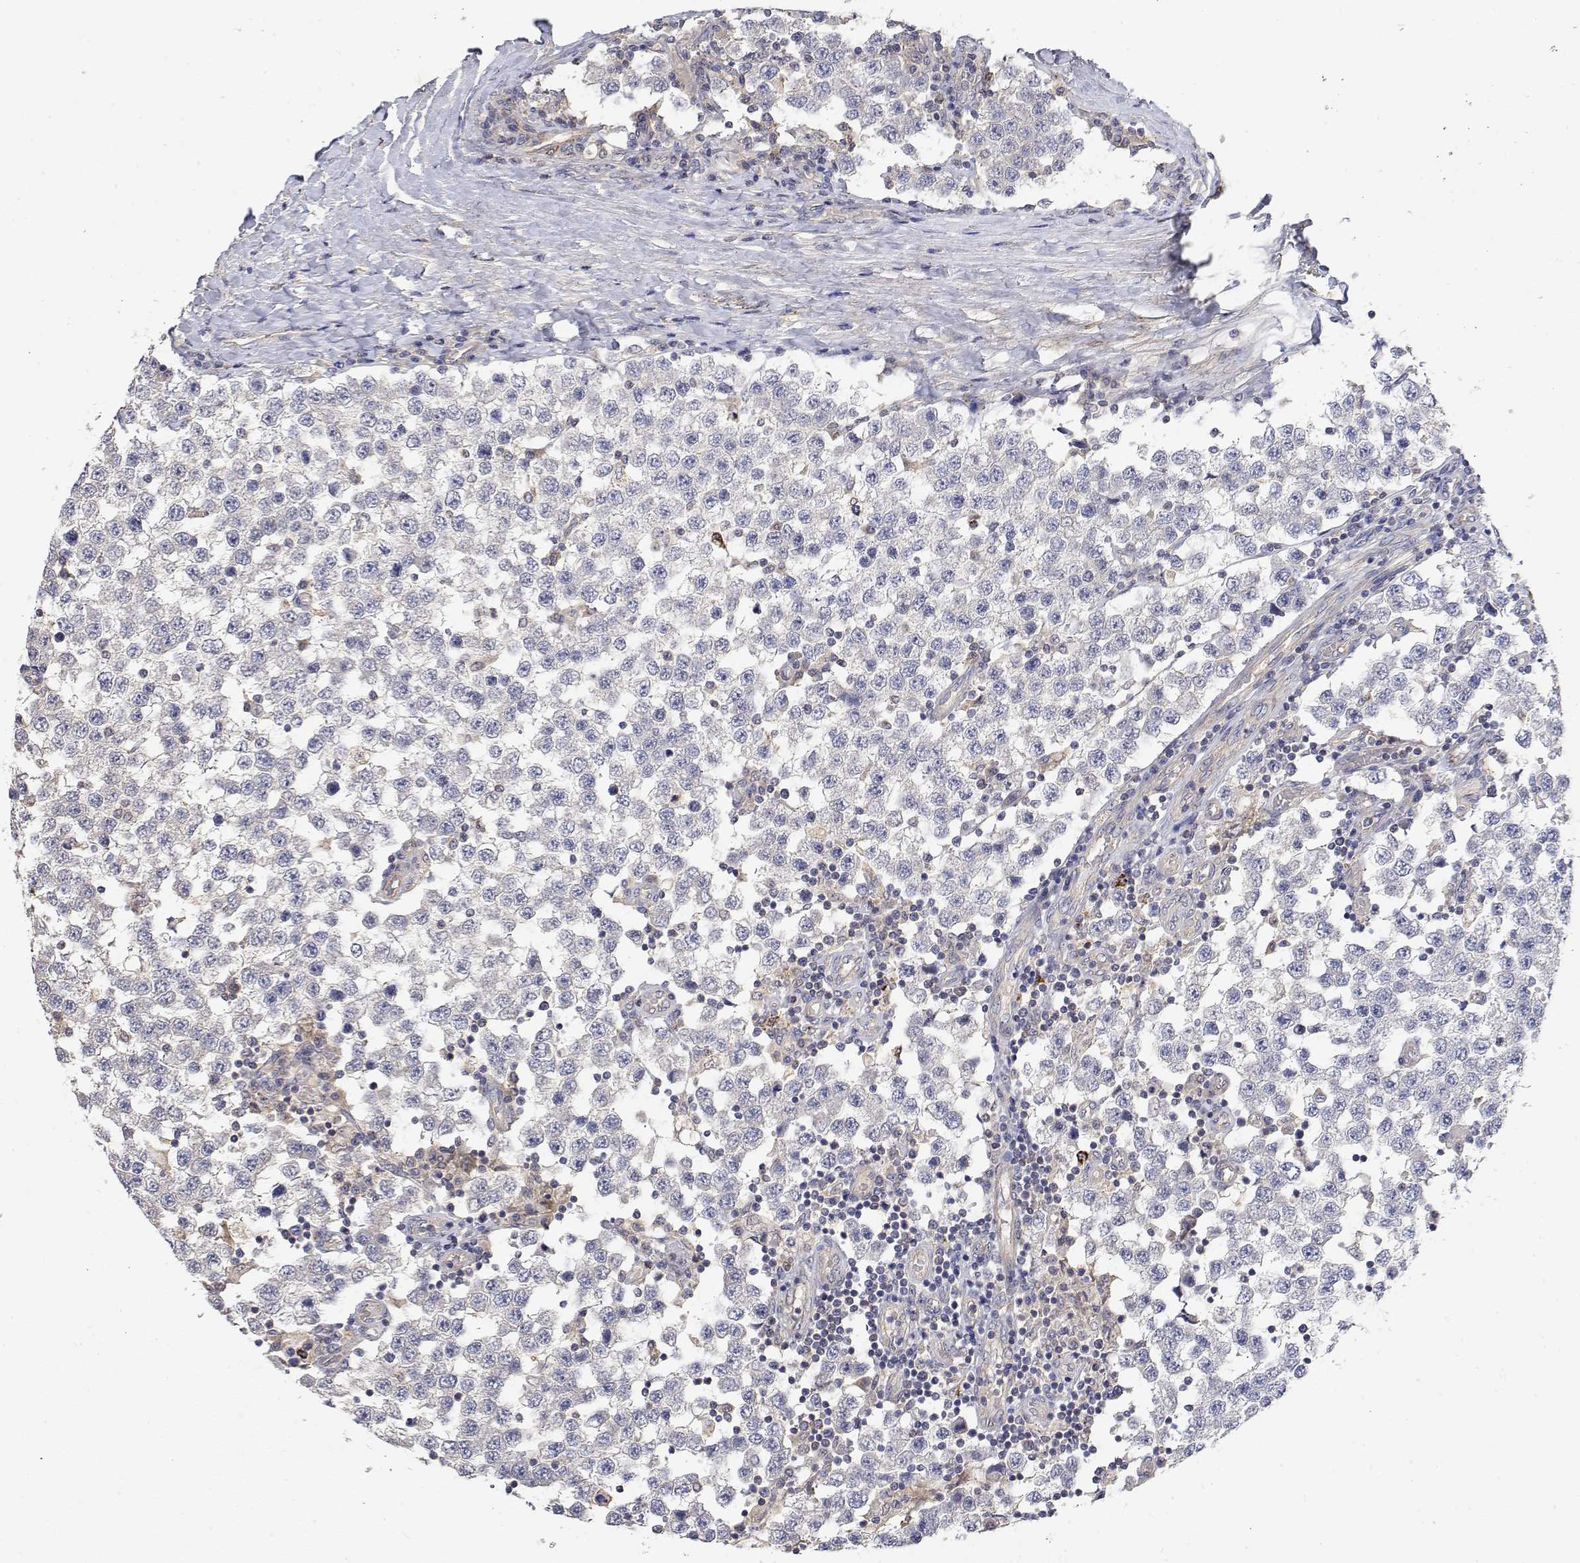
{"staining": {"intensity": "negative", "quantity": "none", "location": "none"}, "tissue": "testis cancer", "cell_type": "Tumor cells", "image_type": "cancer", "snomed": [{"axis": "morphology", "description": "Seminoma, NOS"}, {"axis": "topography", "description": "Testis"}], "caption": "This is an IHC histopathology image of seminoma (testis). There is no expression in tumor cells.", "gene": "LONRF3", "patient": {"sex": "male", "age": 34}}